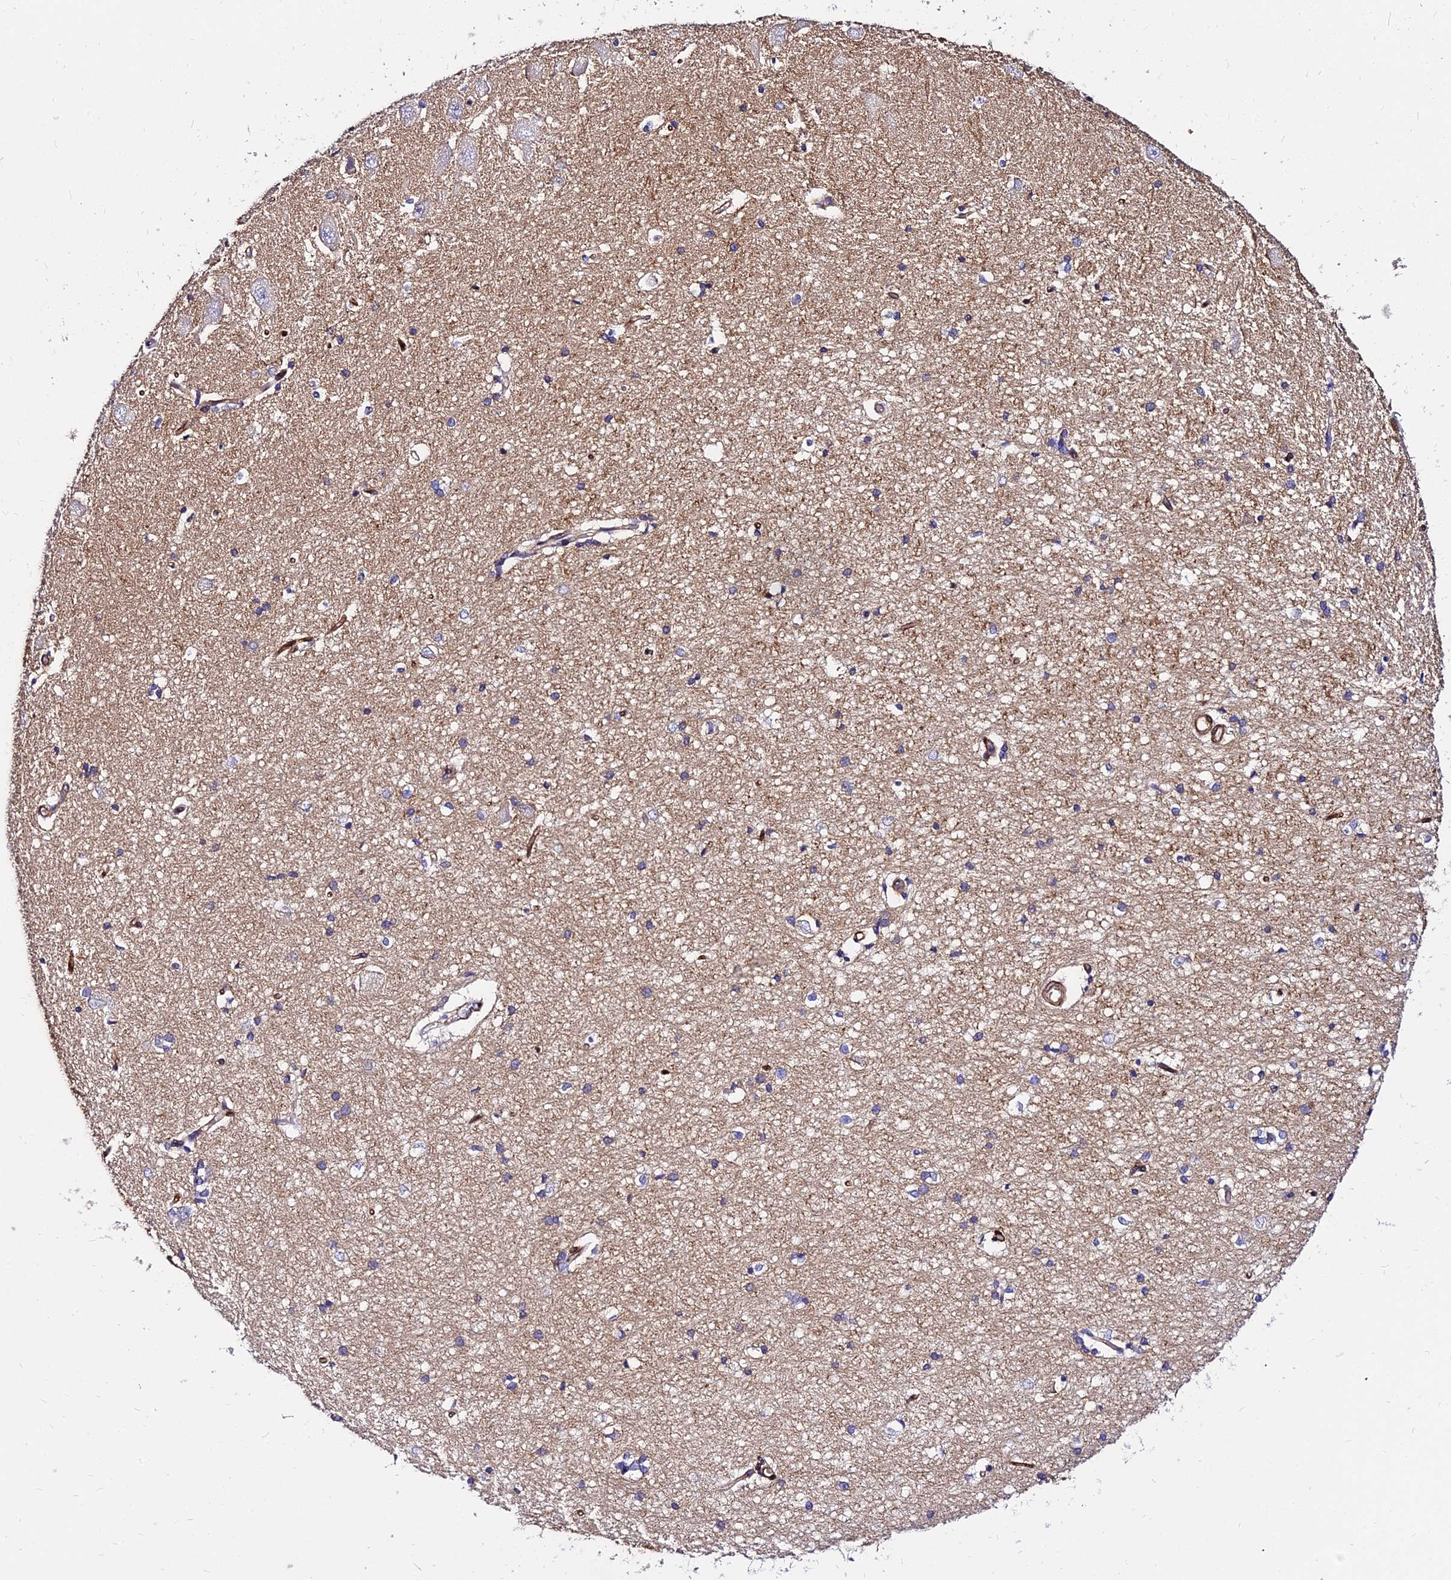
{"staining": {"intensity": "weak", "quantity": "25%-75%", "location": "cytoplasmic/membranous"}, "tissue": "hippocampus", "cell_type": "Glial cells", "image_type": "normal", "snomed": [{"axis": "morphology", "description": "Normal tissue, NOS"}, {"axis": "topography", "description": "Hippocampus"}], "caption": "Immunohistochemistry (IHC) image of normal hippocampus: human hippocampus stained using immunohistochemistry (IHC) demonstrates low levels of weak protein expression localized specifically in the cytoplasmic/membranous of glial cells, appearing as a cytoplasmic/membranous brown color.", "gene": "CSRP1", "patient": {"sex": "male", "age": 45}}